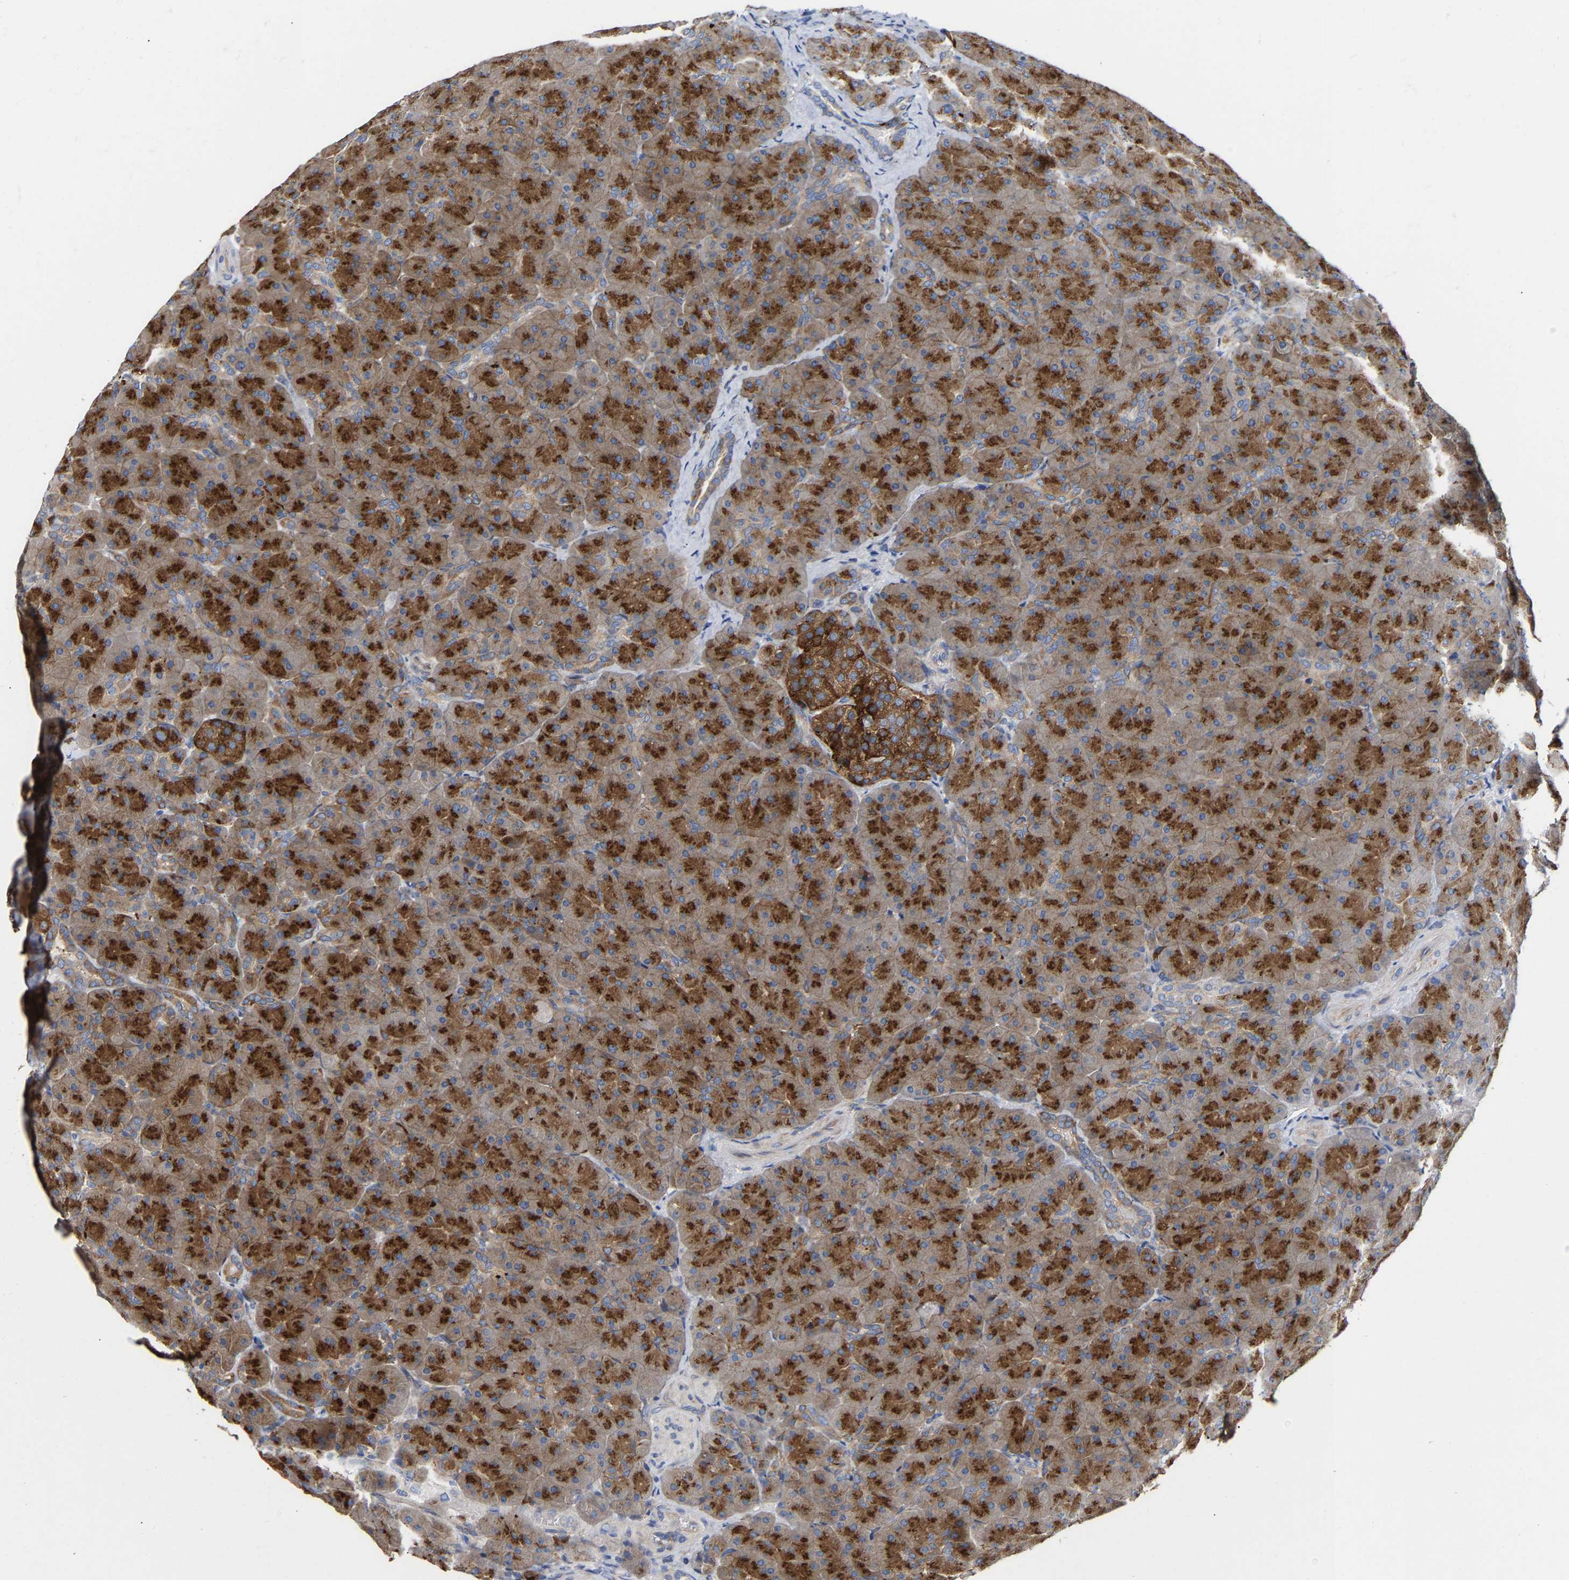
{"staining": {"intensity": "strong", "quantity": ">75%", "location": "cytoplasmic/membranous"}, "tissue": "pancreas", "cell_type": "Exocrine glandular cells", "image_type": "normal", "snomed": [{"axis": "morphology", "description": "Normal tissue, NOS"}, {"axis": "topography", "description": "Pancreas"}], "caption": "Immunohistochemical staining of unremarkable human pancreas shows >75% levels of strong cytoplasmic/membranous protein expression in approximately >75% of exocrine glandular cells.", "gene": "PPP1R15A", "patient": {"sex": "male", "age": 66}}